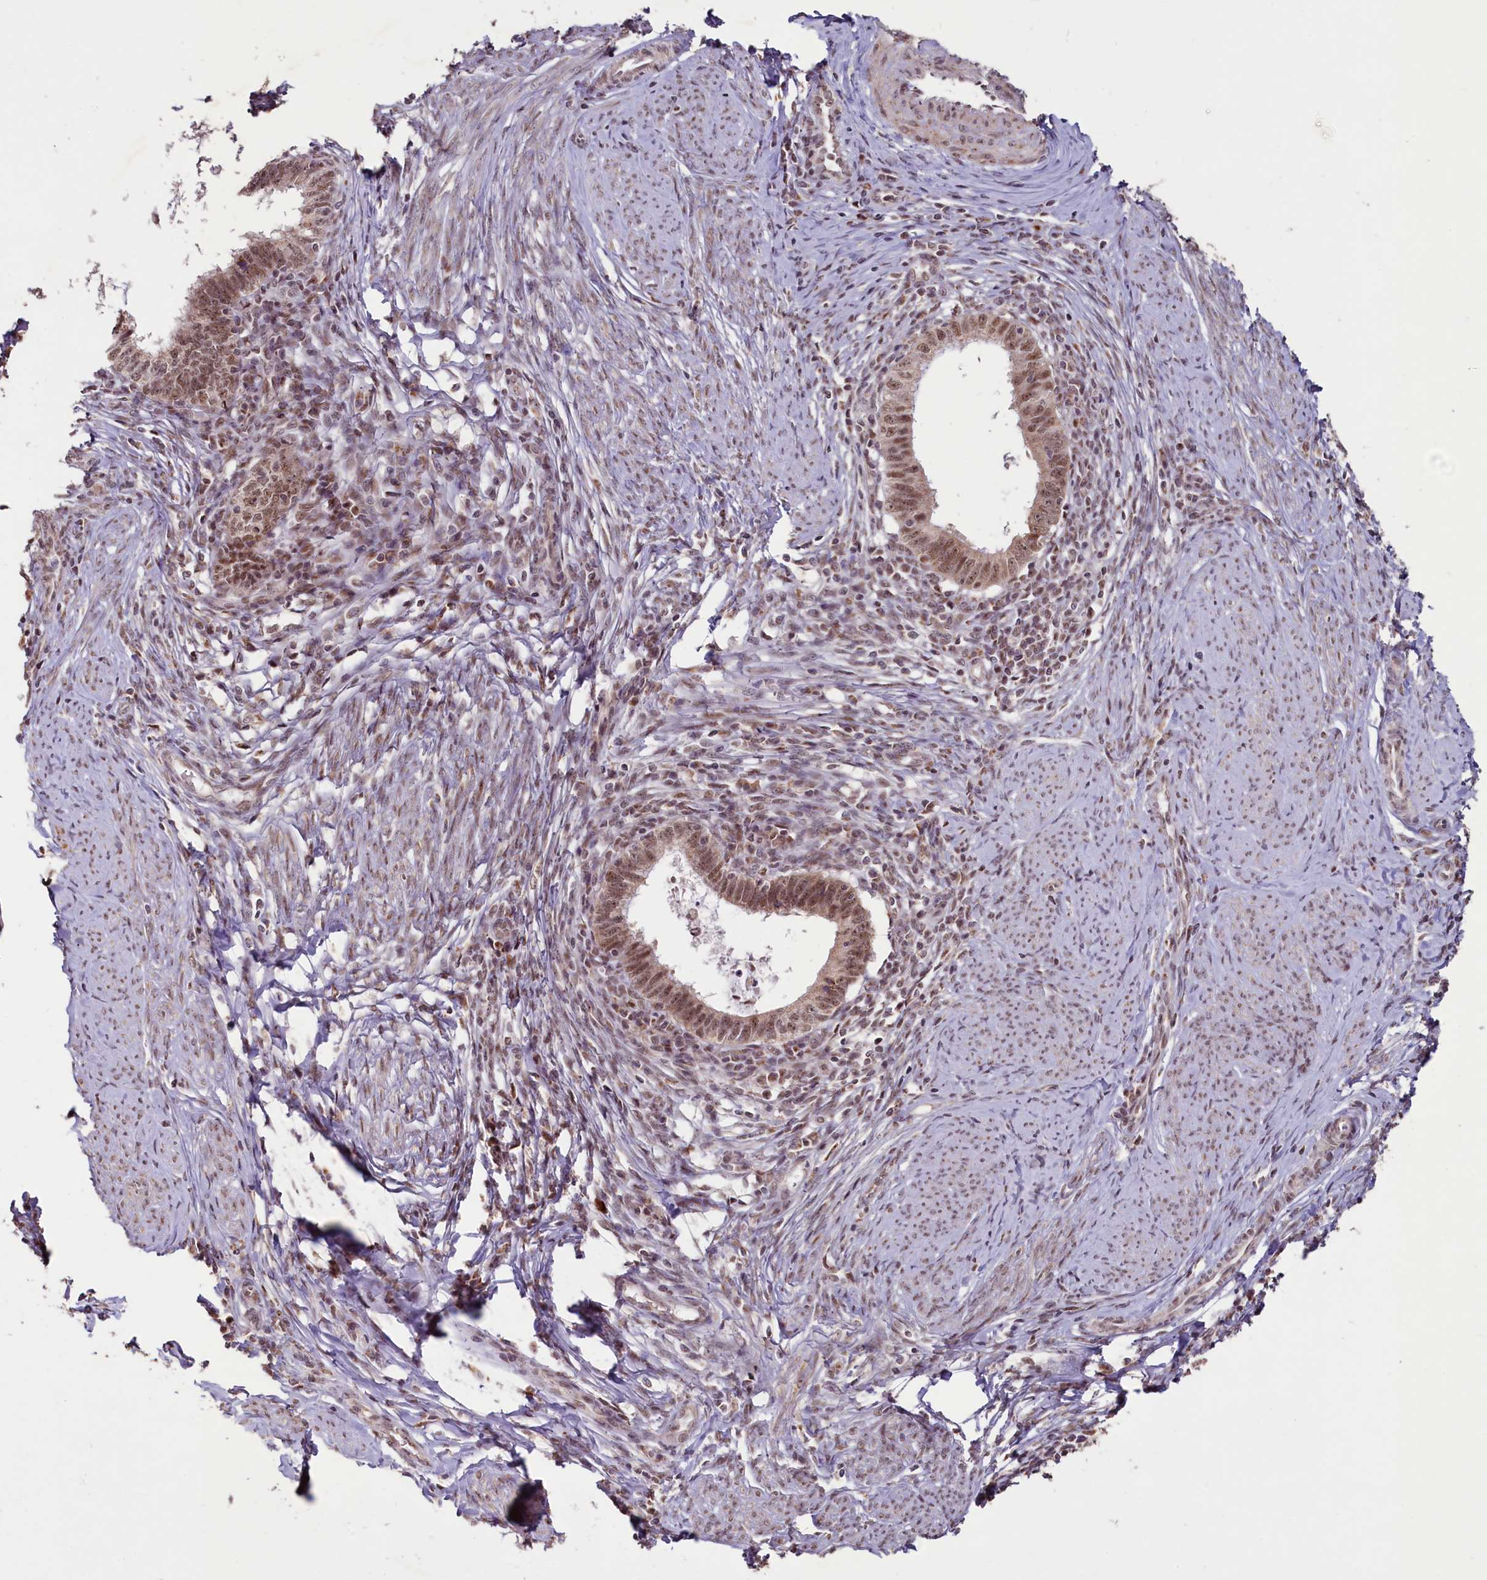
{"staining": {"intensity": "moderate", "quantity": ">75%", "location": "nuclear"}, "tissue": "cervical cancer", "cell_type": "Tumor cells", "image_type": "cancer", "snomed": [{"axis": "morphology", "description": "Adenocarcinoma, NOS"}, {"axis": "topography", "description": "Cervix"}], "caption": "Human cervical cancer stained with a brown dye demonstrates moderate nuclear positive expression in approximately >75% of tumor cells.", "gene": "PDE6D", "patient": {"sex": "female", "age": 36}}